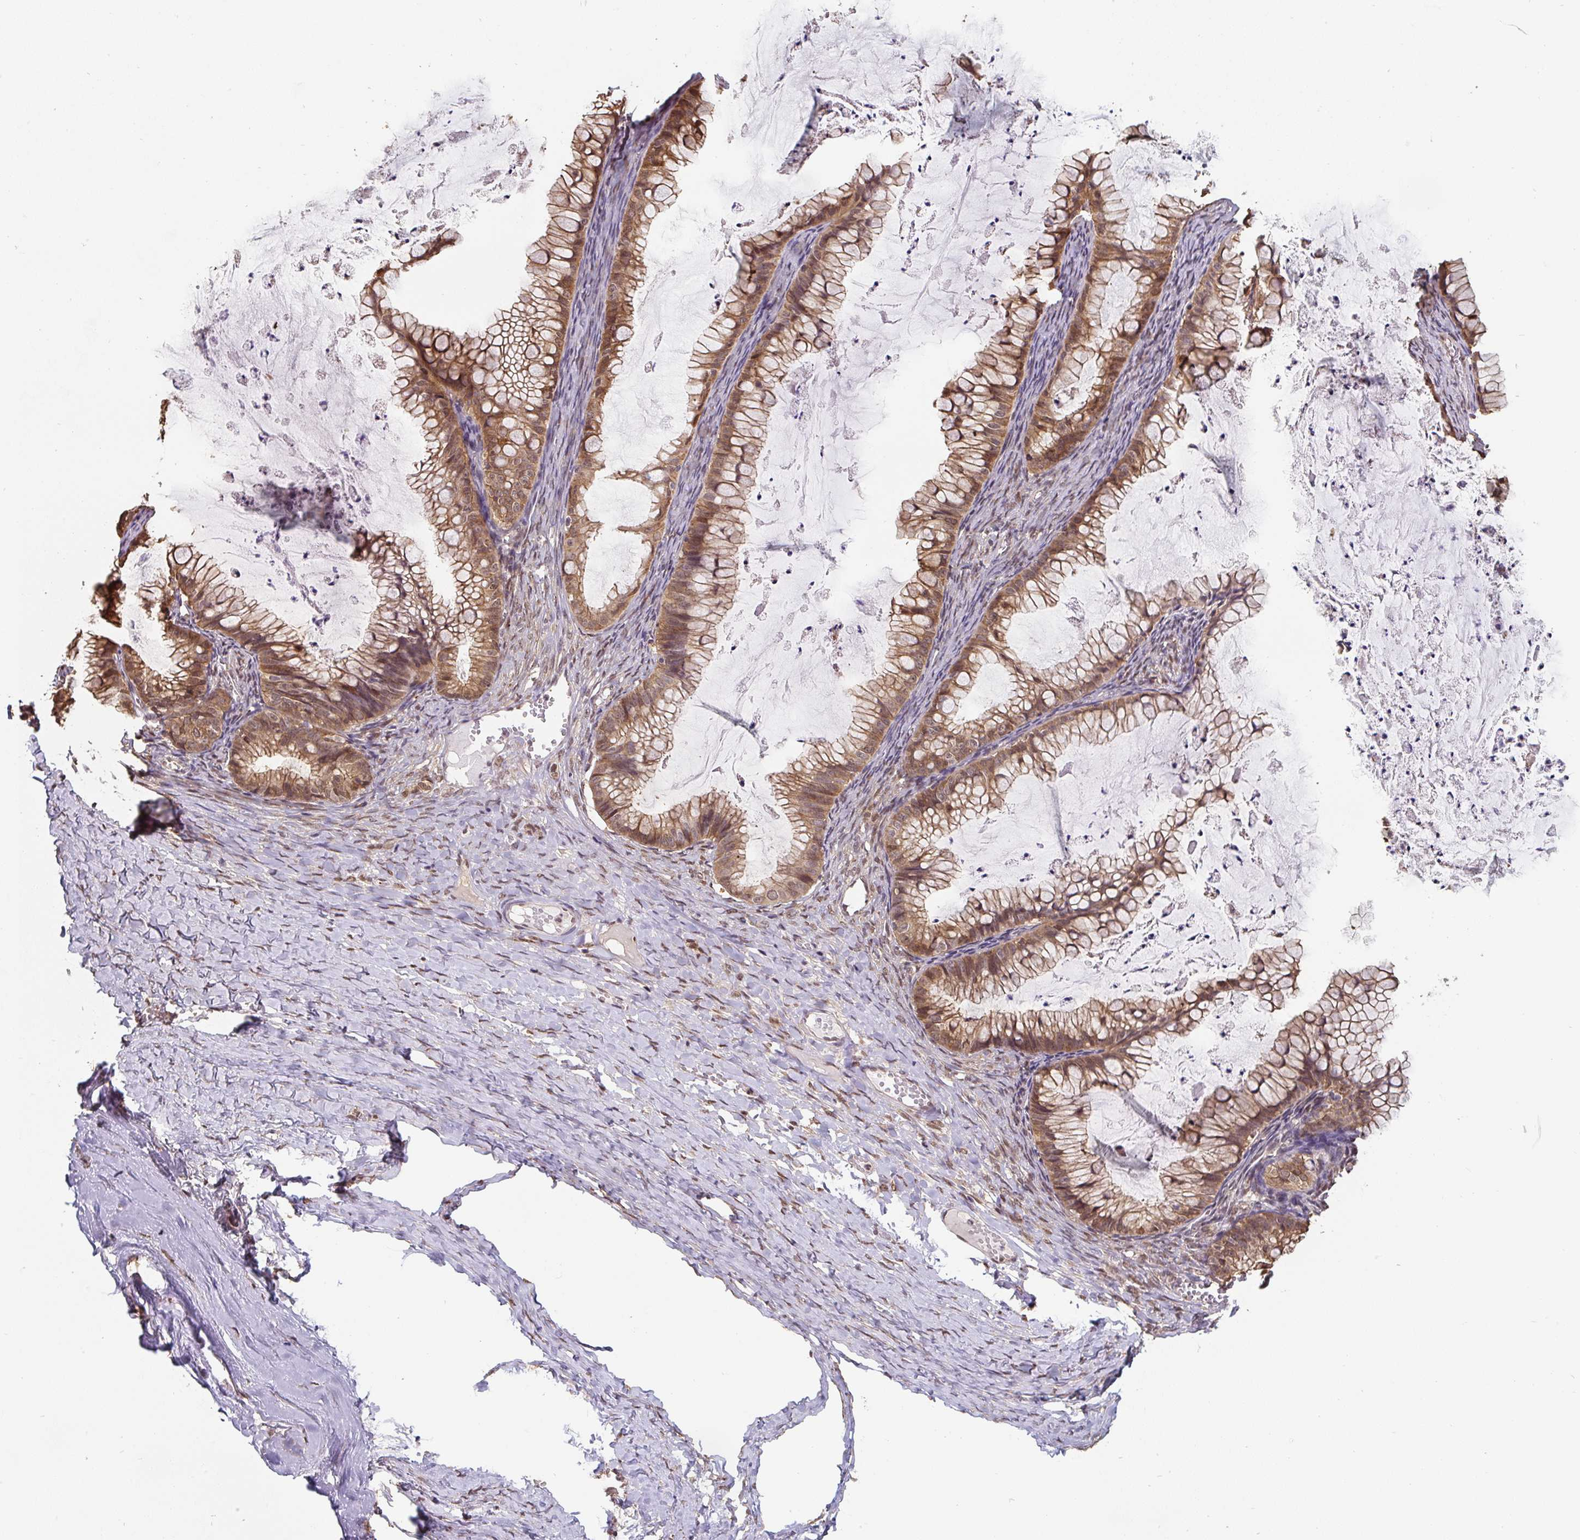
{"staining": {"intensity": "moderate", "quantity": ">75%", "location": "cytoplasmic/membranous,nuclear"}, "tissue": "ovarian cancer", "cell_type": "Tumor cells", "image_type": "cancer", "snomed": [{"axis": "morphology", "description": "Cystadenocarcinoma, mucinous, NOS"}, {"axis": "topography", "description": "Ovary"}], "caption": "Ovarian cancer stained for a protein reveals moderate cytoplasmic/membranous and nuclear positivity in tumor cells.", "gene": "ST13", "patient": {"sex": "female", "age": 35}}